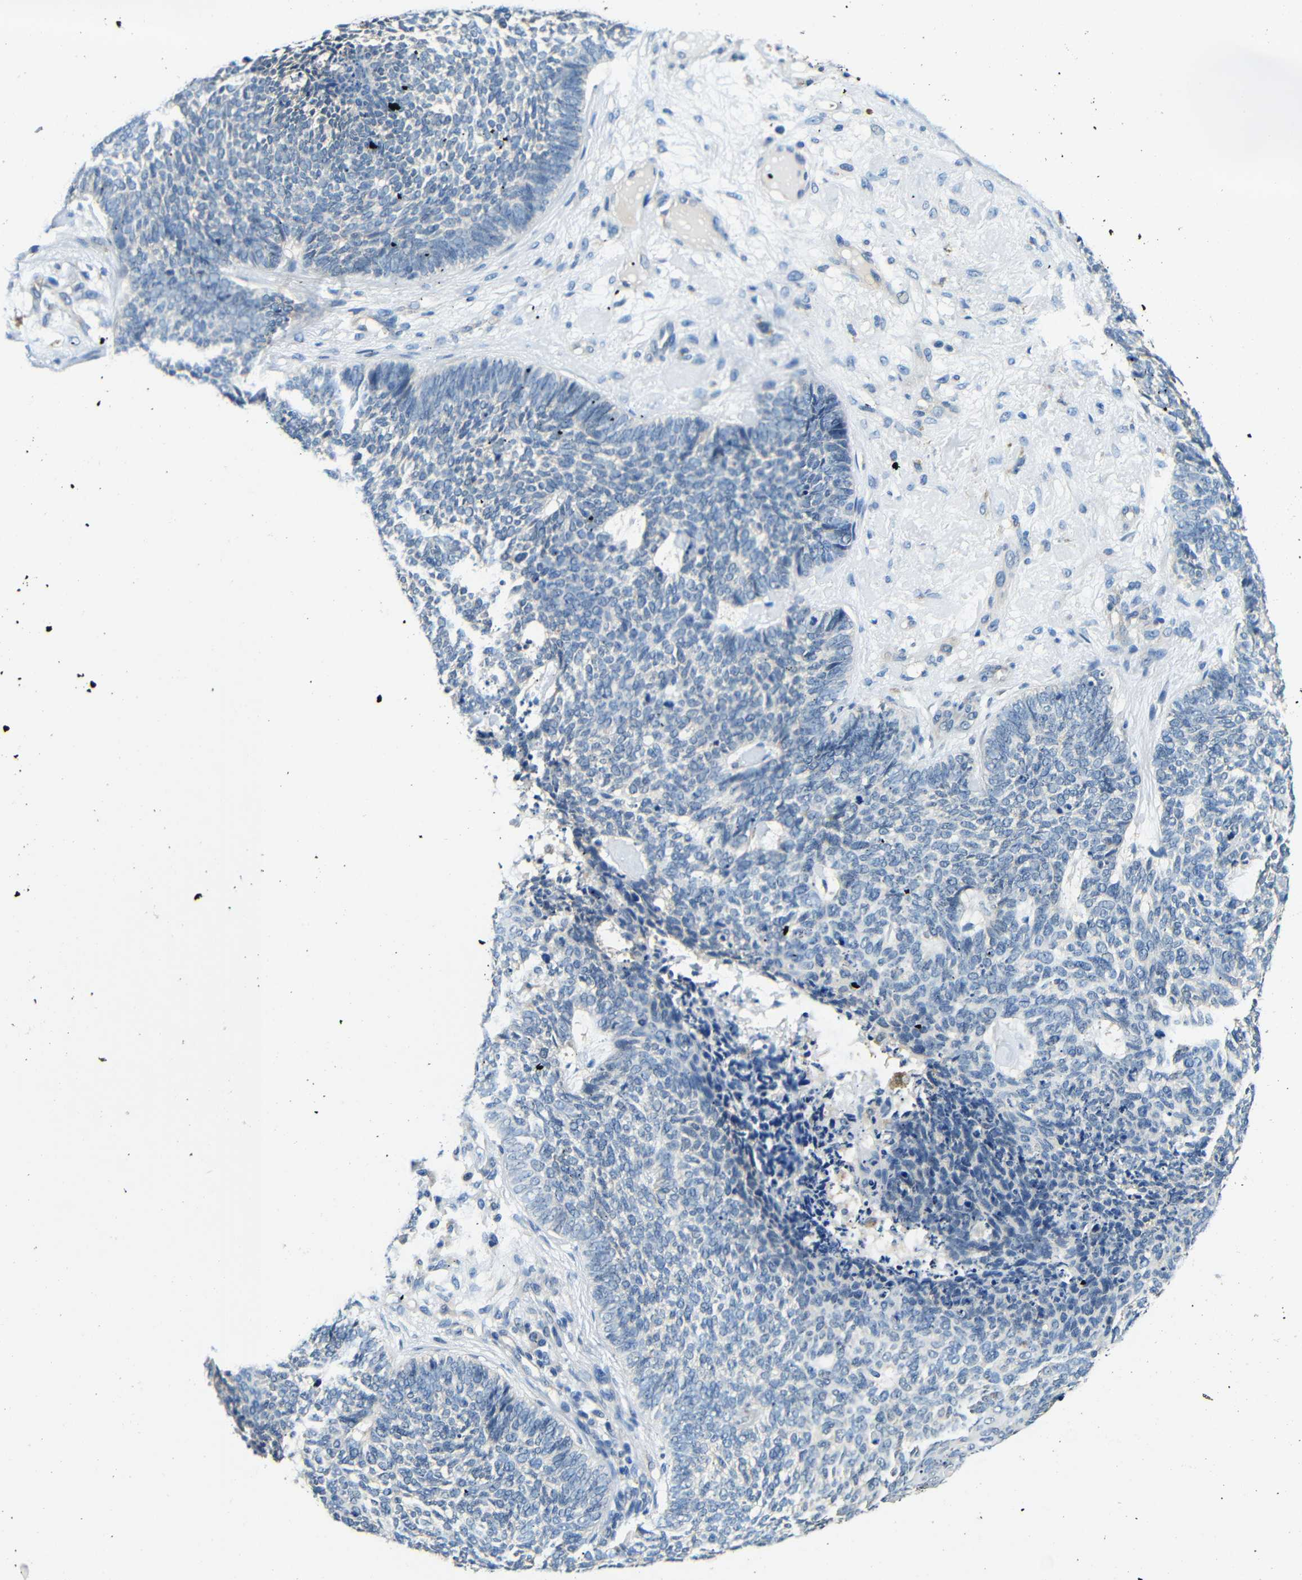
{"staining": {"intensity": "negative", "quantity": "none", "location": "none"}, "tissue": "skin cancer", "cell_type": "Tumor cells", "image_type": "cancer", "snomed": [{"axis": "morphology", "description": "Basal cell carcinoma"}, {"axis": "topography", "description": "Skin"}], "caption": "Tumor cells are negative for brown protein staining in skin cancer.", "gene": "ADAP1", "patient": {"sex": "female", "age": 84}}